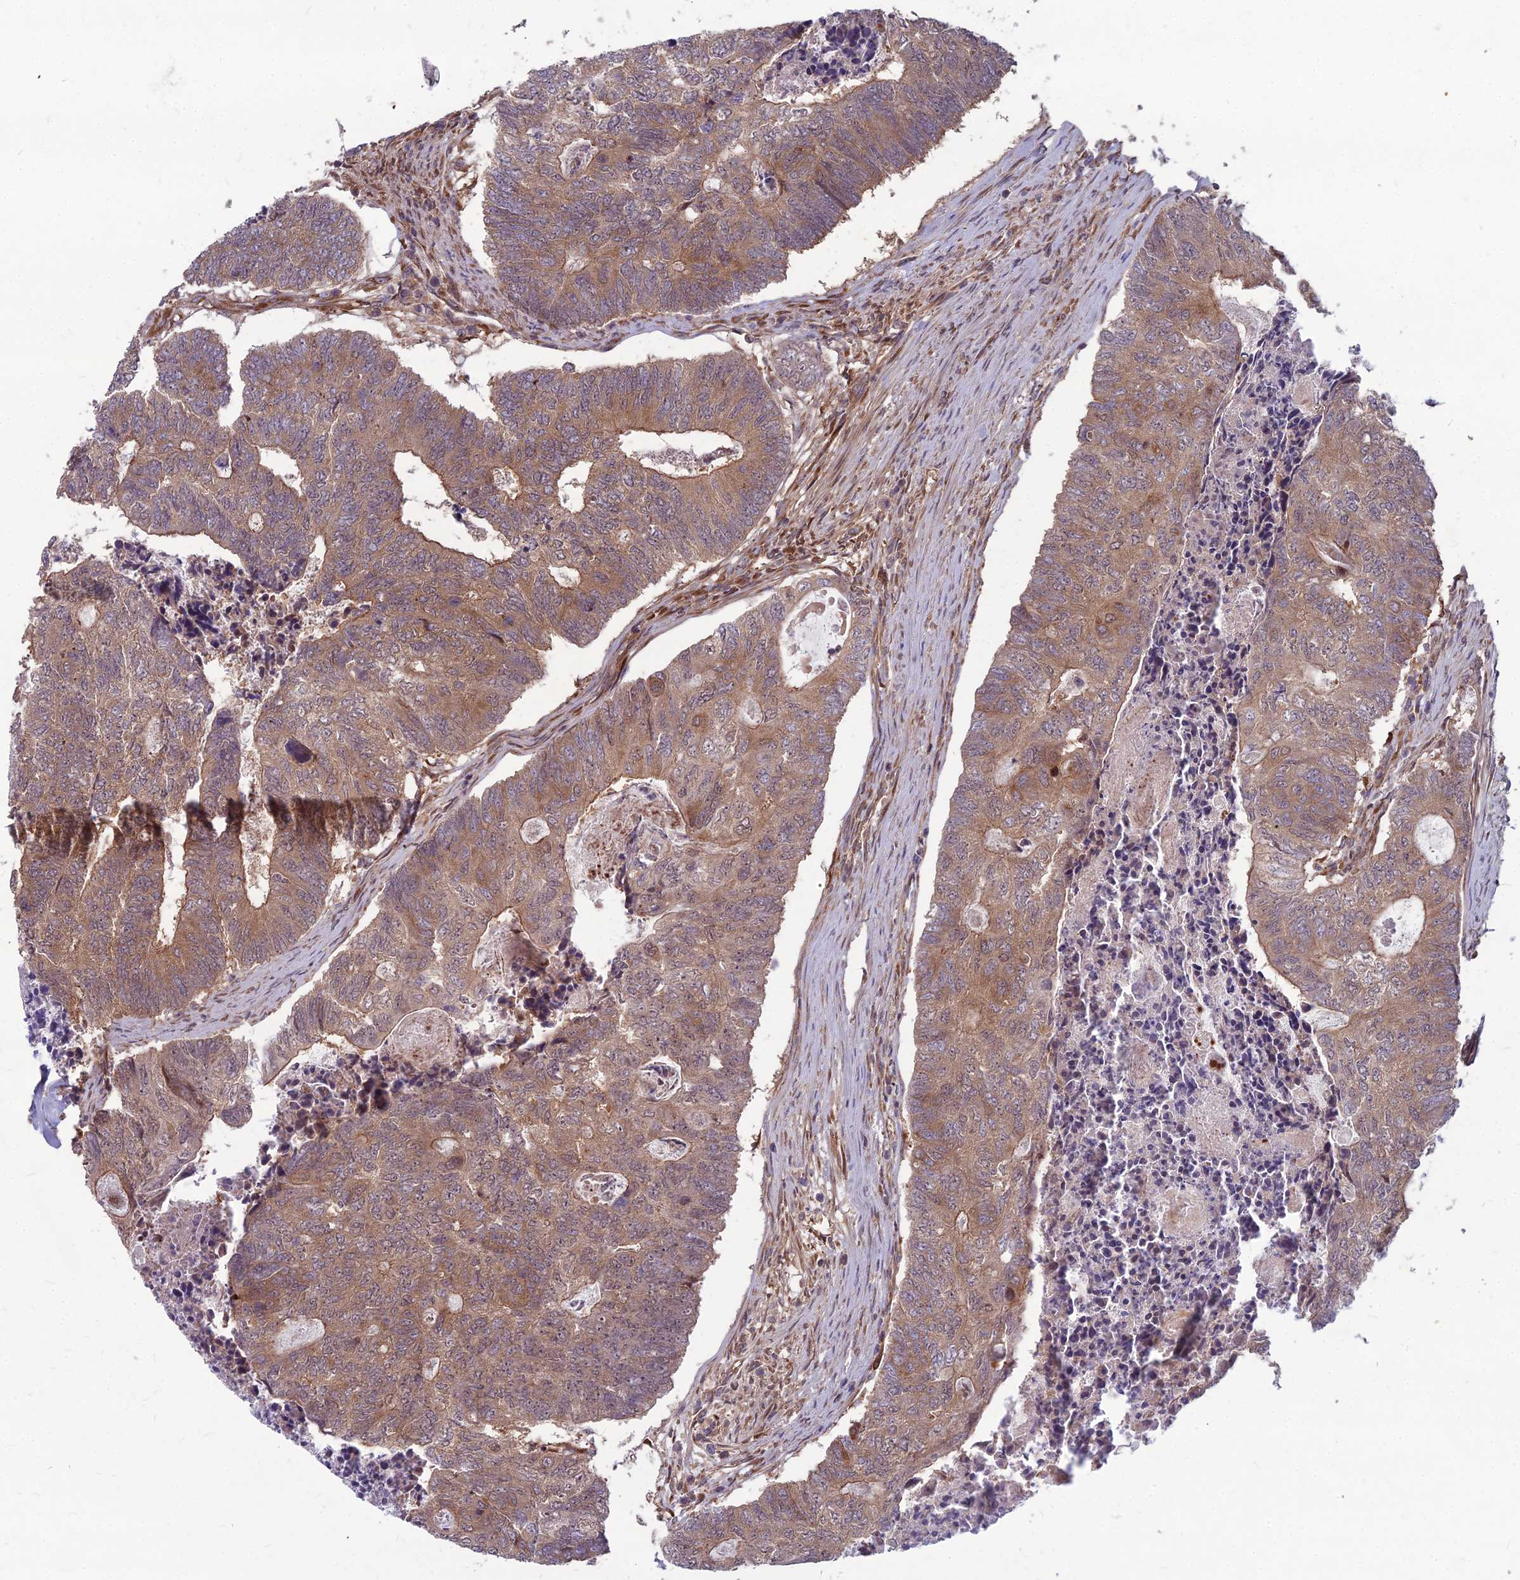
{"staining": {"intensity": "moderate", "quantity": "25%-75%", "location": "cytoplasmic/membranous"}, "tissue": "colorectal cancer", "cell_type": "Tumor cells", "image_type": "cancer", "snomed": [{"axis": "morphology", "description": "Adenocarcinoma, NOS"}, {"axis": "topography", "description": "Colon"}], "caption": "Adenocarcinoma (colorectal) stained with a brown dye demonstrates moderate cytoplasmic/membranous positive expression in about 25%-75% of tumor cells.", "gene": "MFSD8", "patient": {"sex": "female", "age": 67}}